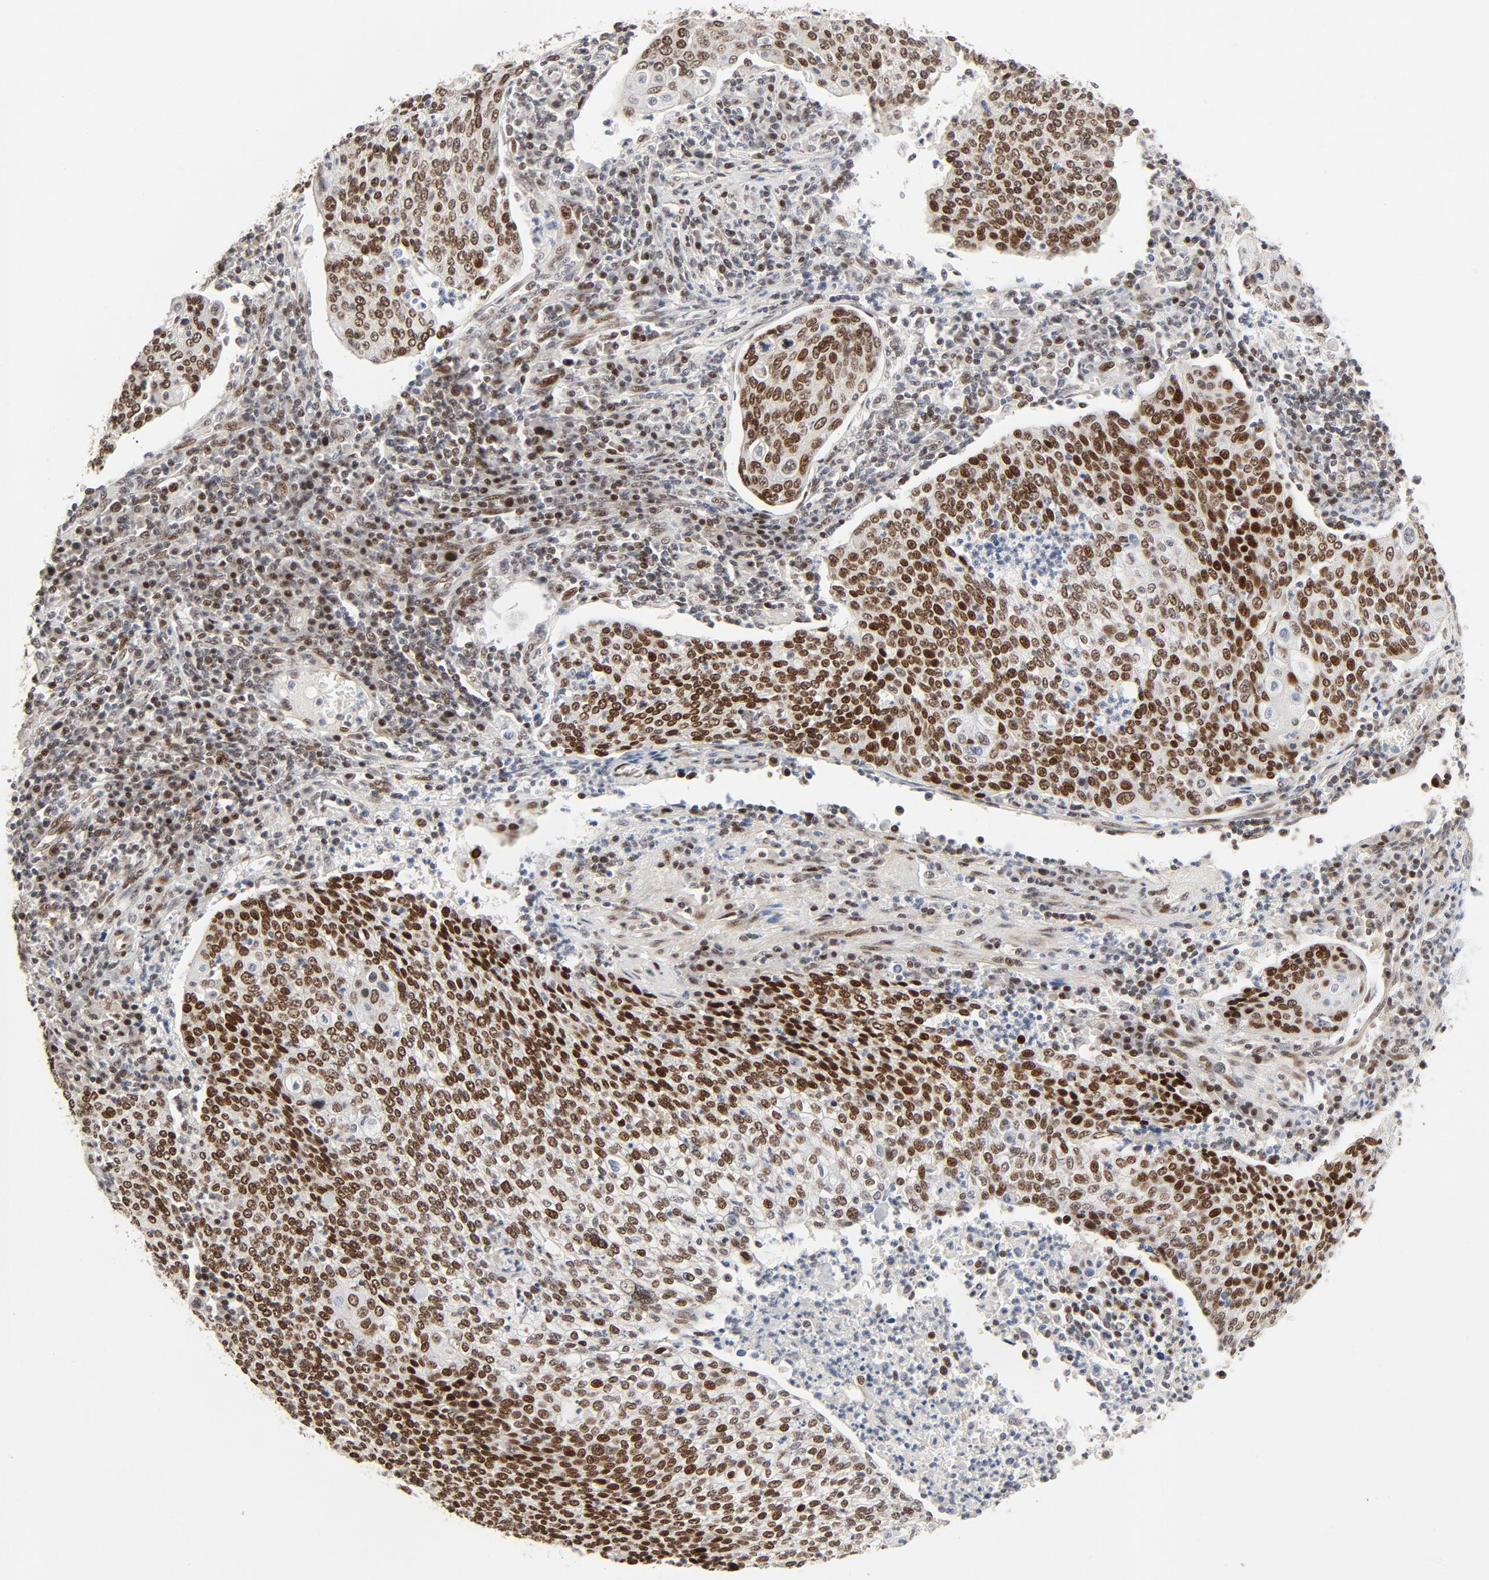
{"staining": {"intensity": "strong", "quantity": ">75%", "location": "nuclear"}, "tissue": "cervical cancer", "cell_type": "Tumor cells", "image_type": "cancer", "snomed": [{"axis": "morphology", "description": "Squamous cell carcinoma, NOS"}, {"axis": "topography", "description": "Cervix"}], "caption": "This photomicrograph exhibits cervical cancer (squamous cell carcinoma) stained with IHC to label a protein in brown. The nuclear of tumor cells show strong positivity for the protein. Nuclei are counter-stained blue.", "gene": "GTF2I", "patient": {"sex": "female", "age": 40}}